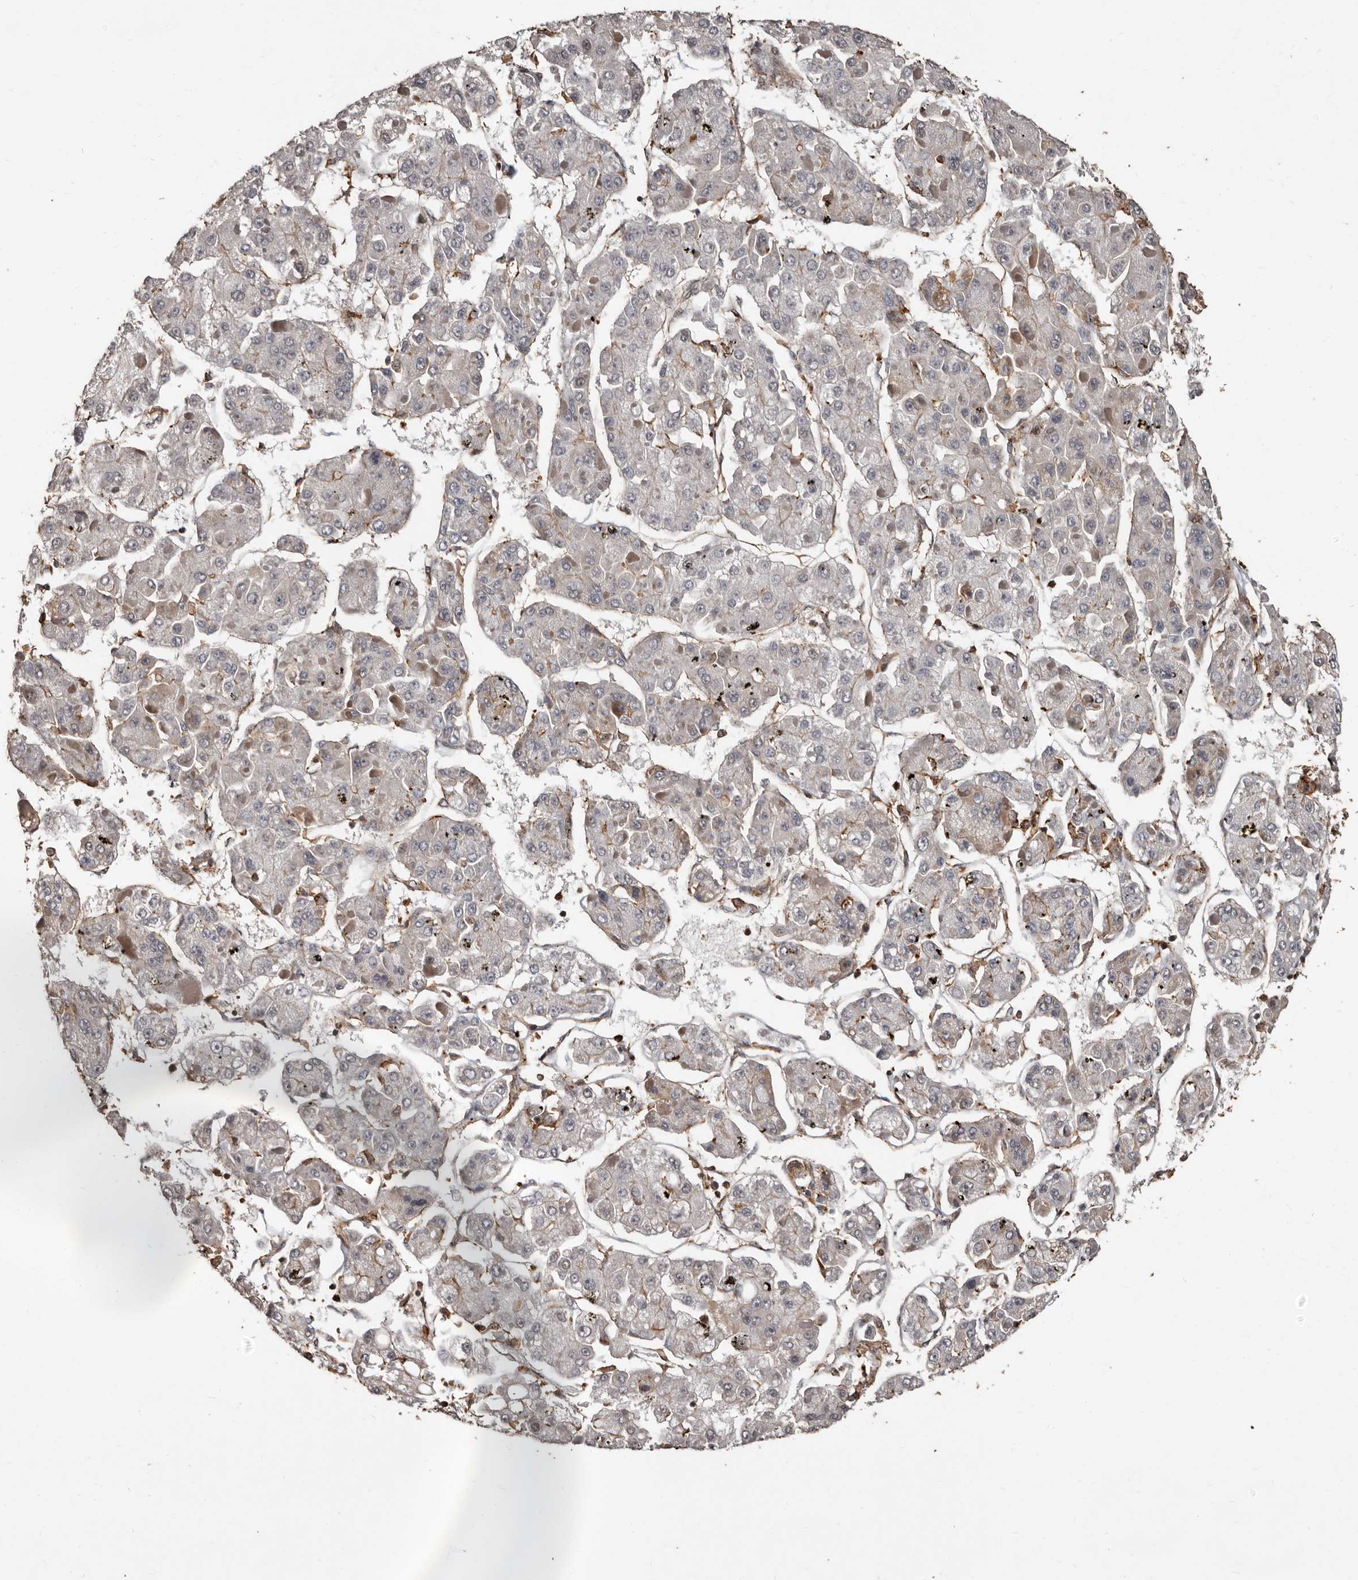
{"staining": {"intensity": "weak", "quantity": "<25%", "location": "cytoplasmic/membranous"}, "tissue": "liver cancer", "cell_type": "Tumor cells", "image_type": "cancer", "snomed": [{"axis": "morphology", "description": "Carcinoma, Hepatocellular, NOS"}, {"axis": "topography", "description": "Liver"}], "caption": "The image displays no significant expression in tumor cells of liver cancer.", "gene": "GSK3A", "patient": {"sex": "female", "age": 73}}